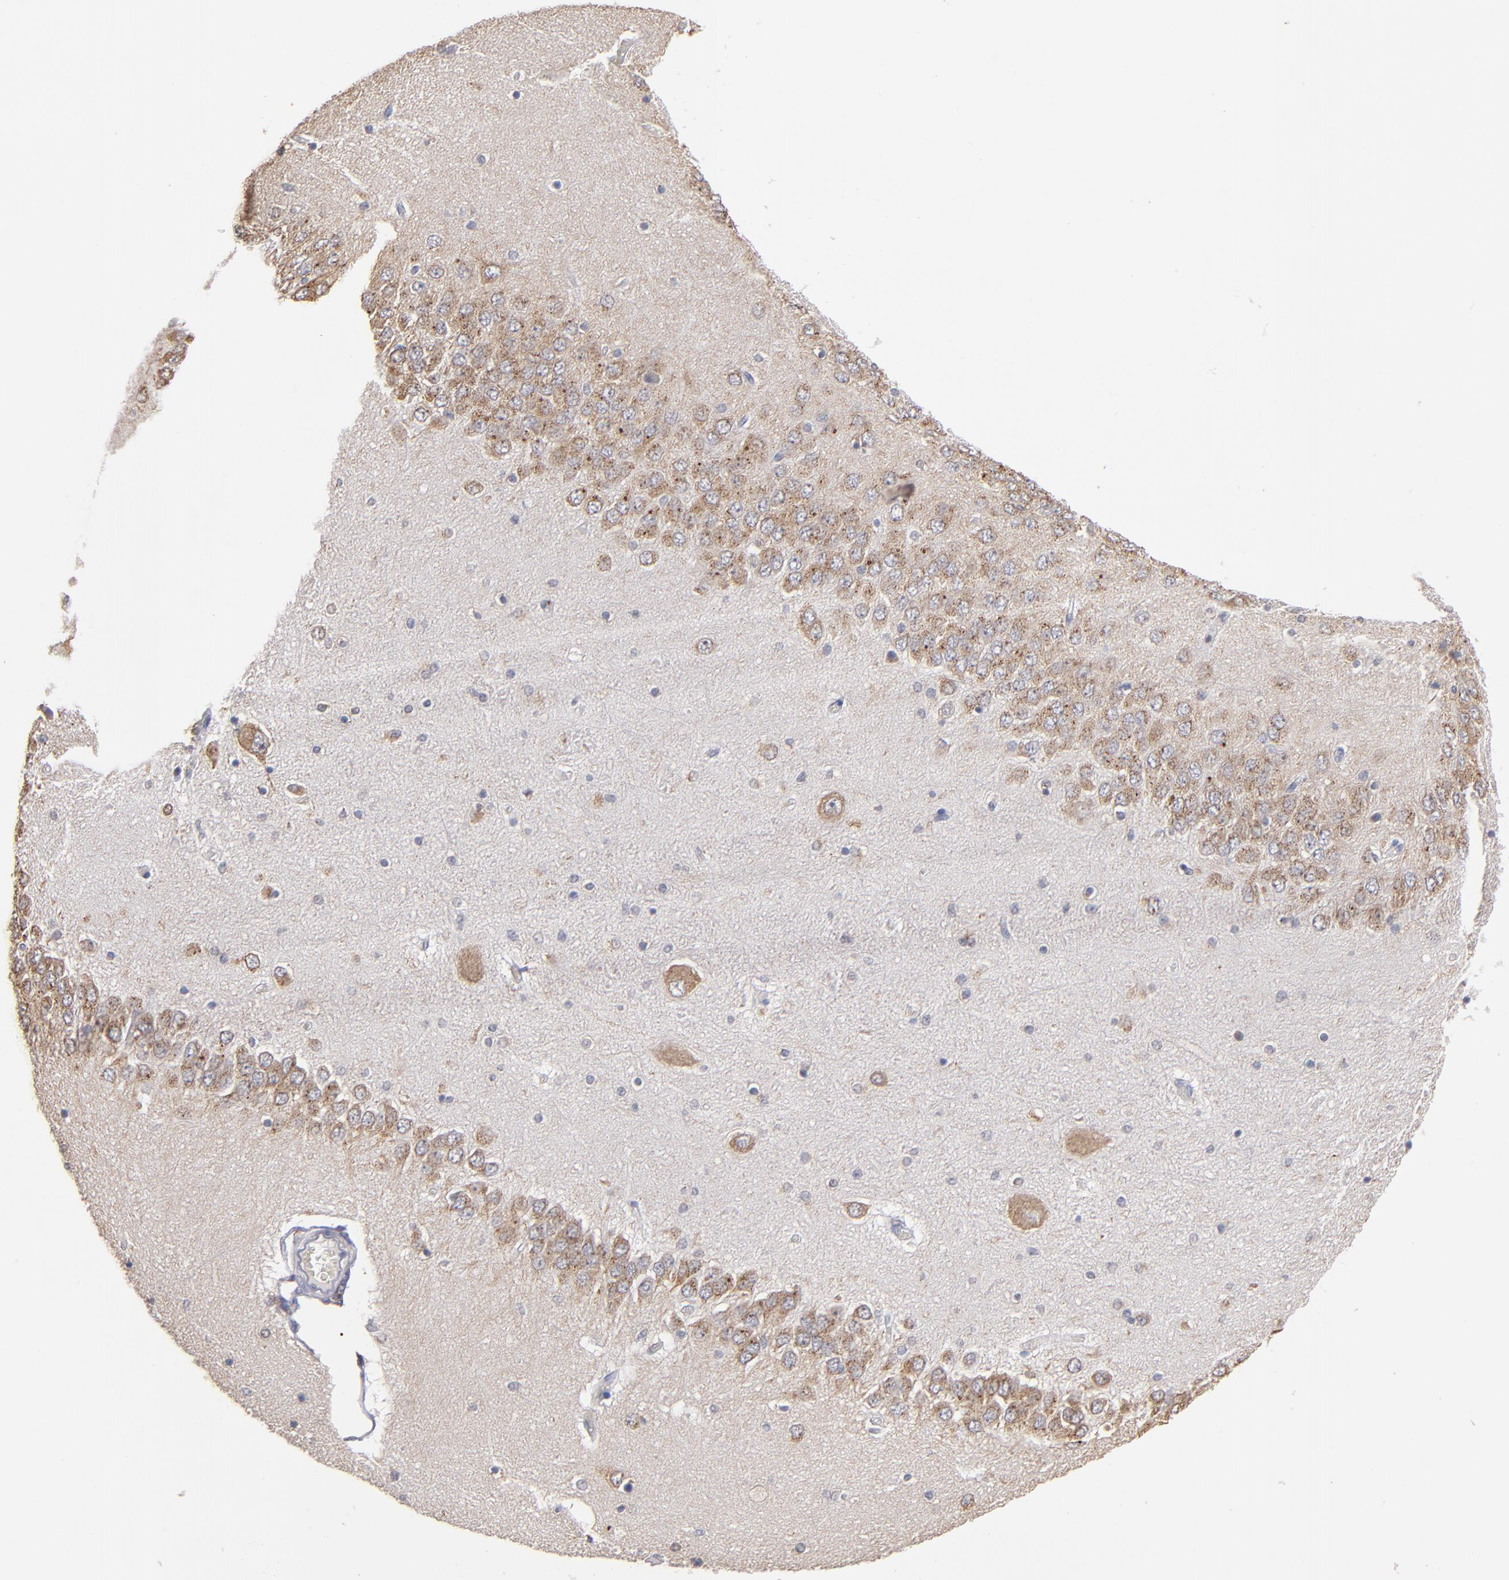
{"staining": {"intensity": "weak", "quantity": "<25%", "location": "cytoplasmic/membranous"}, "tissue": "hippocampus", "cell_type": "Glial cells", "image_type": "normal", "snomed": [{"axis": "morphology", "description": "Normal tissue, NOS"}, {"axis": "topography", "description": "Hippocampus"}], "caption": "This is an IHC histopathology image of normal human hippocampus. There is no positivity in glial cells.", "gene": "SELP", "patient": {"sex": "female", "age": 54}}